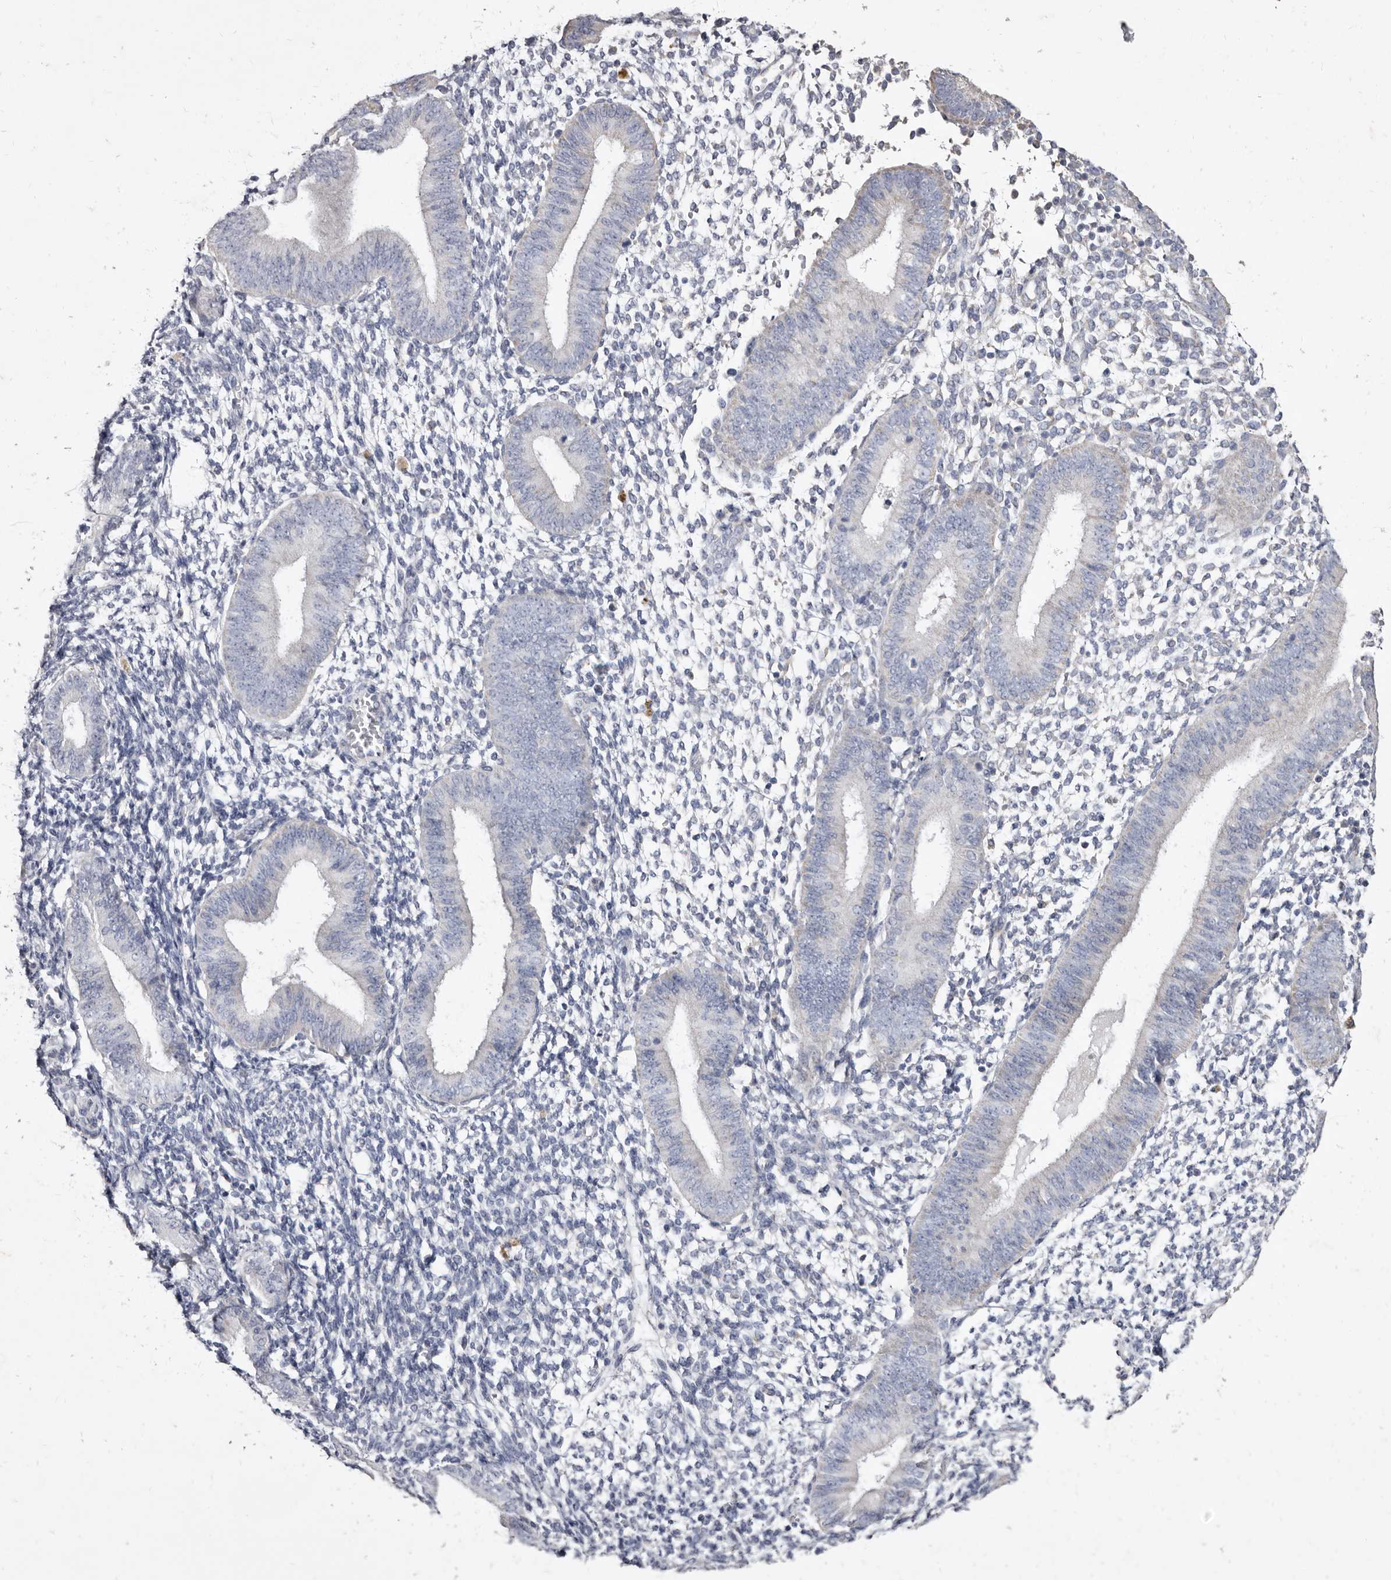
{"staining": {"intensity": "negative", "quantity": "none", "location": "none"}, "tissue": "endometrium", "cell_type": "Cells in endometrial stroma", "image_type": "normal", "snomed": [{"axis": "morphology", "description": "Normal tissue, NOS"}, {"axis": "topography", "description": "Uterus"}, {"axis": "topography", "description": "Endometrium"}], "caption": "Endometrium was stained to show a protein in brown. There is no significant expression in cells in endometrial stroma. (DAB immunohistochemistry (IHC) visualized using brightfield microscopy, high magnification).", "gene": "CYP2E1", "patient": {"sex": "female", "age": 48}}